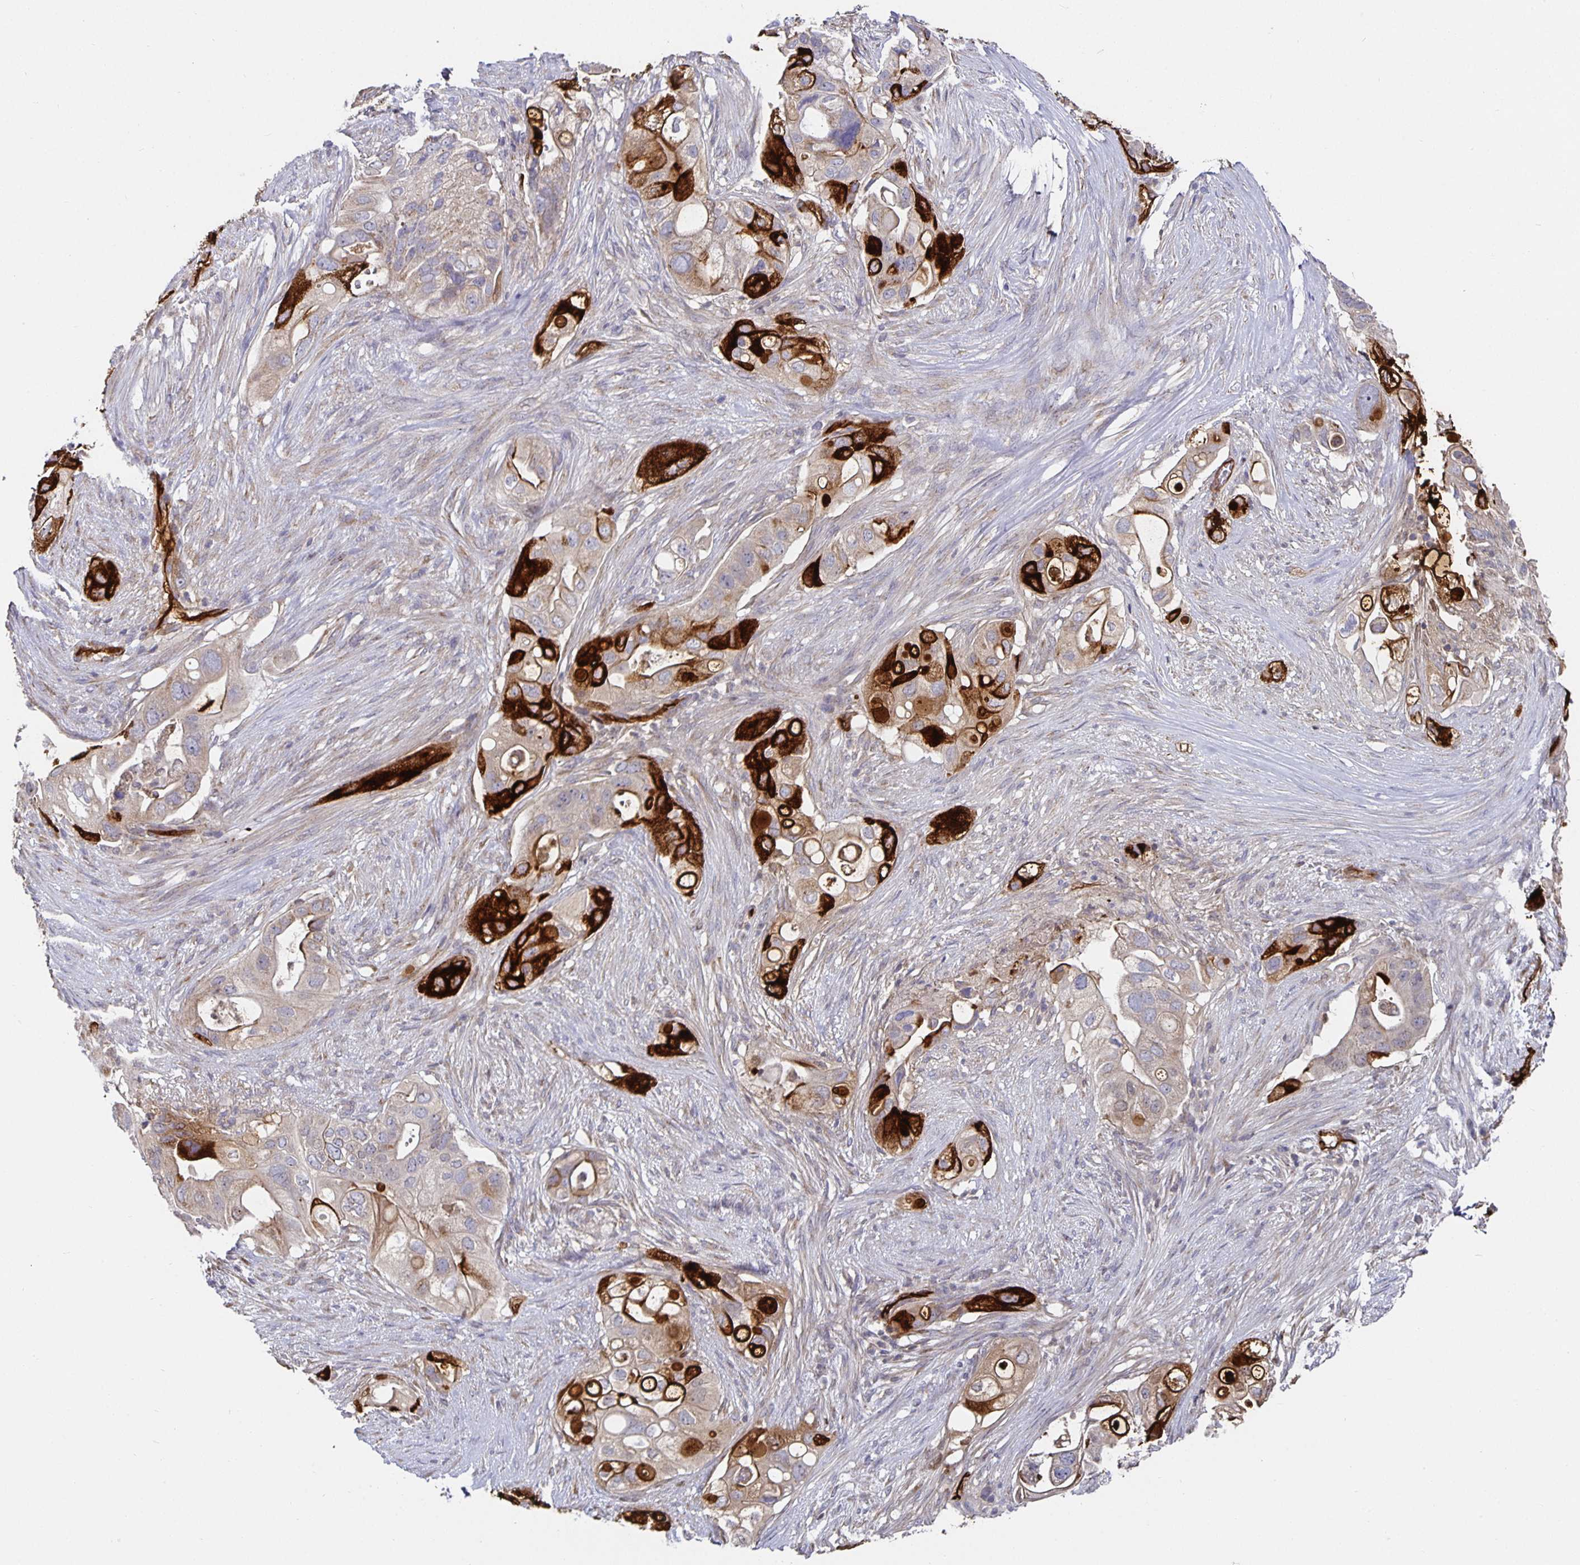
{"staining": {"intensity": "strong", "quantity": "25%-75%", "location": "cytoplasmic/membranous"}, "tissue": "pancreatic cancer", "cell_type": "Tumor cells", "image_type": "cancer", "snomed": [{"axis": "morphology", "description": "Adenocarcinoma, NOS"}, {"axis": "topography", "description": "Pancreas"}], "caption": "Brown immunohistochemical staining in pancreatic cancer exhibits strong cytoplasmic/membranous staining in about 25%-75% of tumor cells.", "gene": "PODXL", "patient": {"sex": "female", "age": 72}}